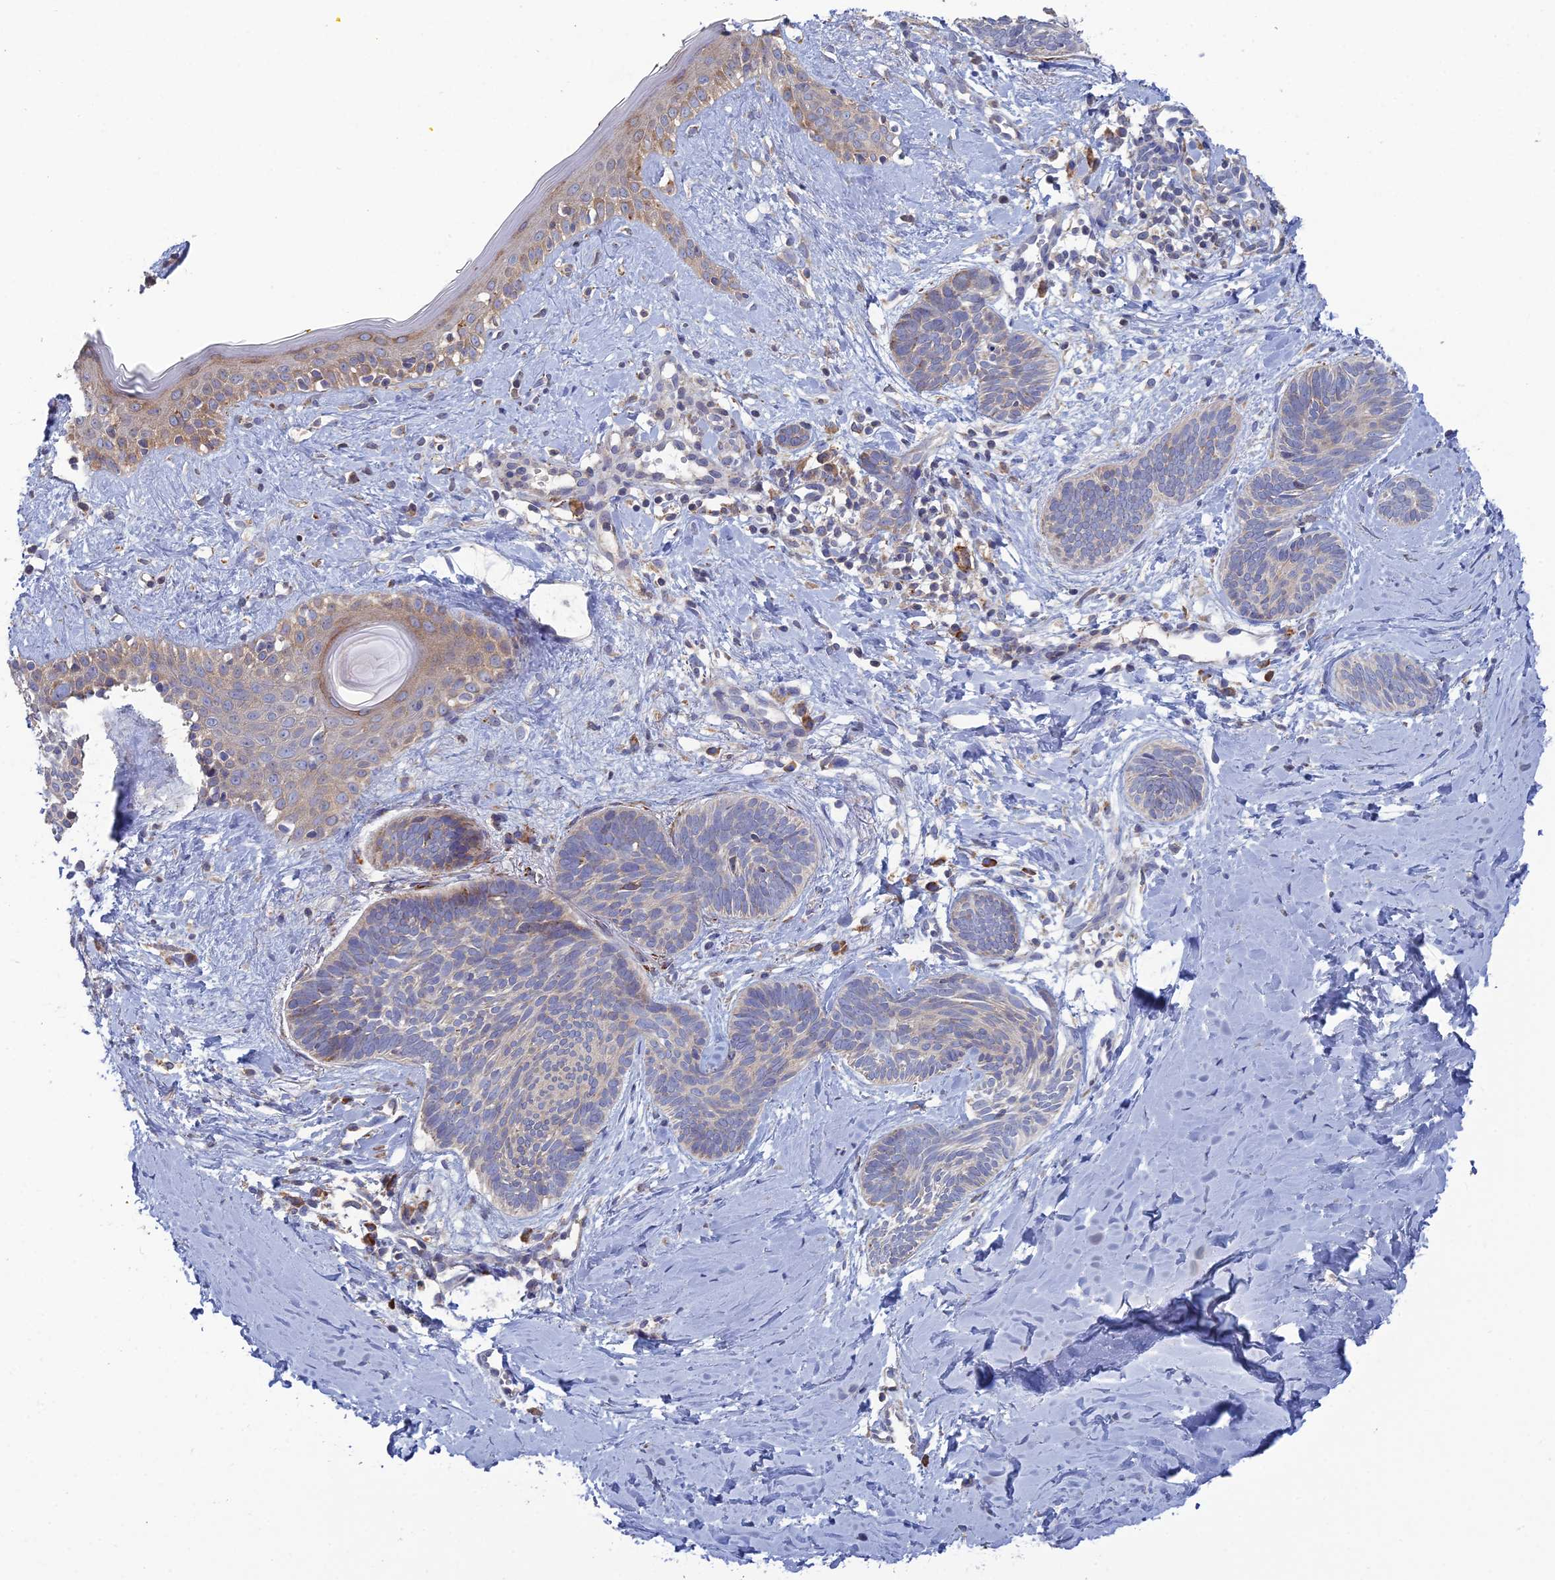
{"staining": {"intensity": "negative", "quantity": "none", "location": "none"}, "tissue": "skin cancer", "cell_type": "Tumor cells", "image_type": "cancer", "snomed": [{"axis": "morphology", "description": "Basal cell carcinoma"}, {"axis": "topography", "description": "Skin"}], "caption": "Skin cancer (basal cell carcinoma) was stained to show a protein in brown. There is no significant staining in tumor cells. Nuclei are stained in blue.", "gene": "TRAPPC6A", "patient": {"sex": "female", "age": 81}}